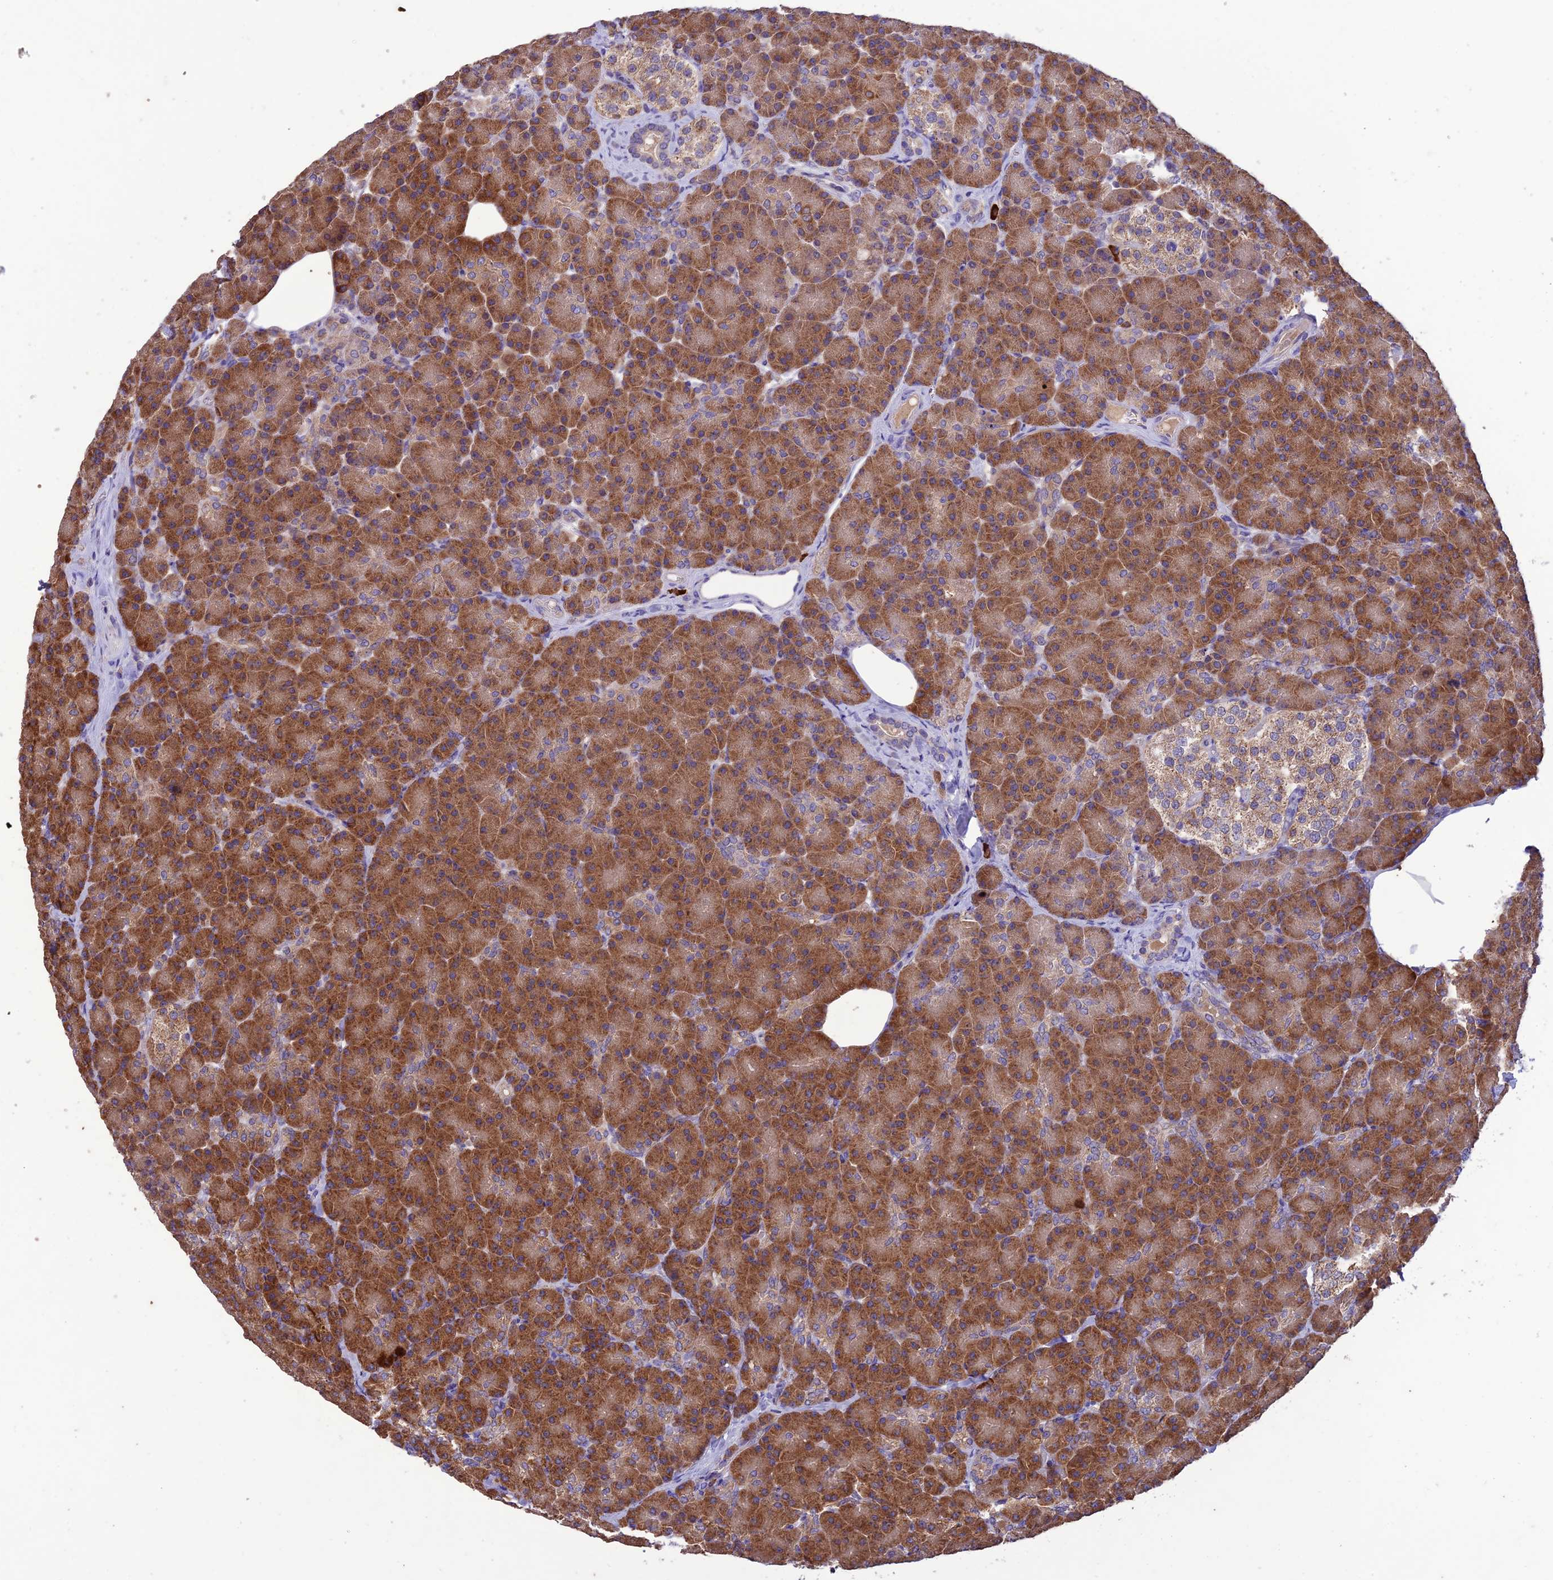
{"staining": {"intensity": "strong", "quantity": ">75%", "location": "cytoplasmic/membranous"}, "tissue": "pancreas", "cell_type": "Exocrine glandular cells", "image_type": "normal", "snomed": [{"axis": "morphology", "description": "Normal tissue, NOS"}, {"axis": "topography", "description": "Pancreas"}], "caption": "IHC (DAB) staining of benign pancreas demonstrates strong cytoplasmic/membranous protein expression in approximately >75% of exocrine glandular cells. The protein of interest is stained brown, and the nuclei are stained in blue (DAB (3,3'-diaminobenzidine) IHC with brightfield microscopy, high magnification).", "gene": "NDUFAF1", "patient": {"sex": "female", "age": 43}}